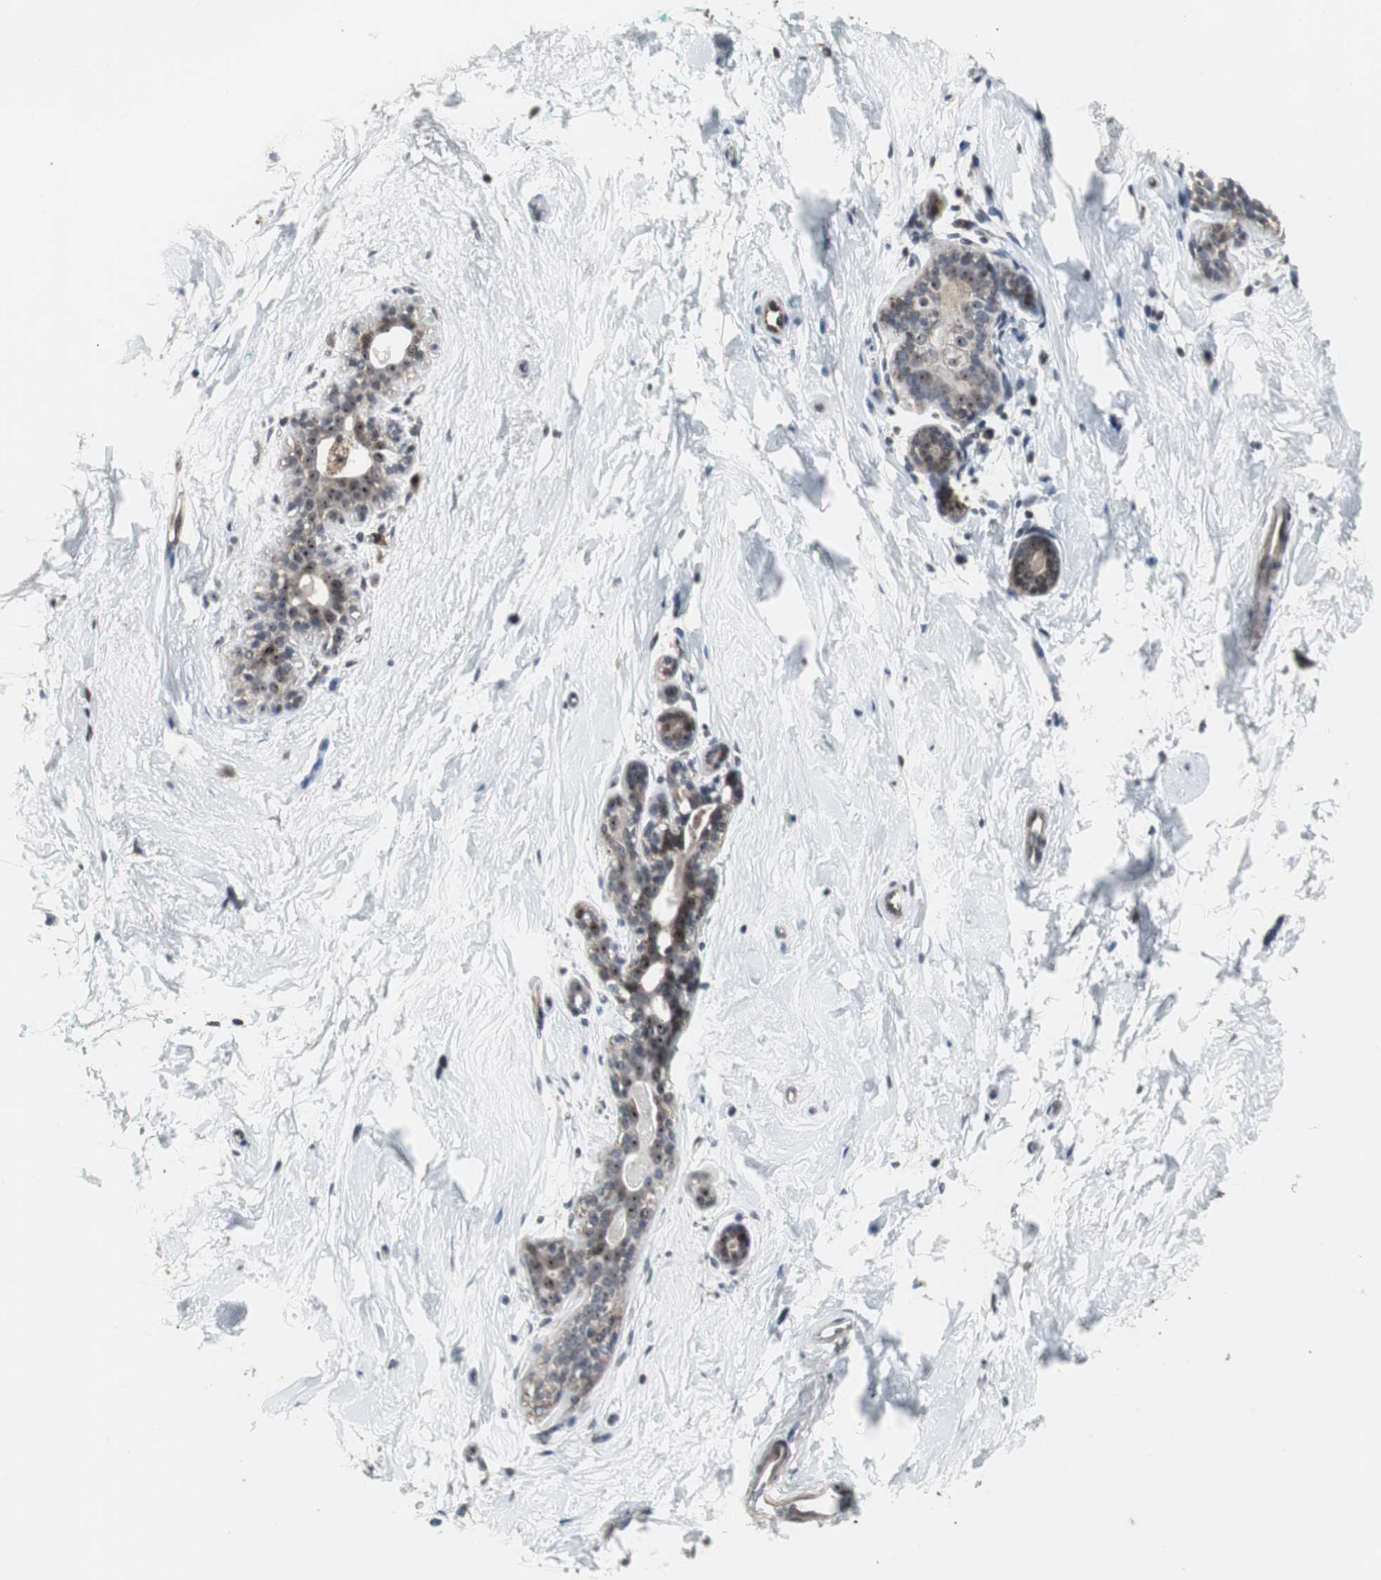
{"staining": {"intensity": "weak", "quantity": ">75%", "location": "nuclear"}, "tissue": "breast", "cell_type": "Adipocytes", "image_type": "normal", "snomed": [{"axis": "morphology", "description": "Normal tissue, NOS"}, {"axis": "topography", "description": "Breast"}], "caption": "About >75% of adipocytes in unremarkable breast demonstrate weak nuclear protein staining as visualized by brown immunohistochemical staining.", "gene": "MRPL40", "patient": {"sex": "female", "age": 52}}